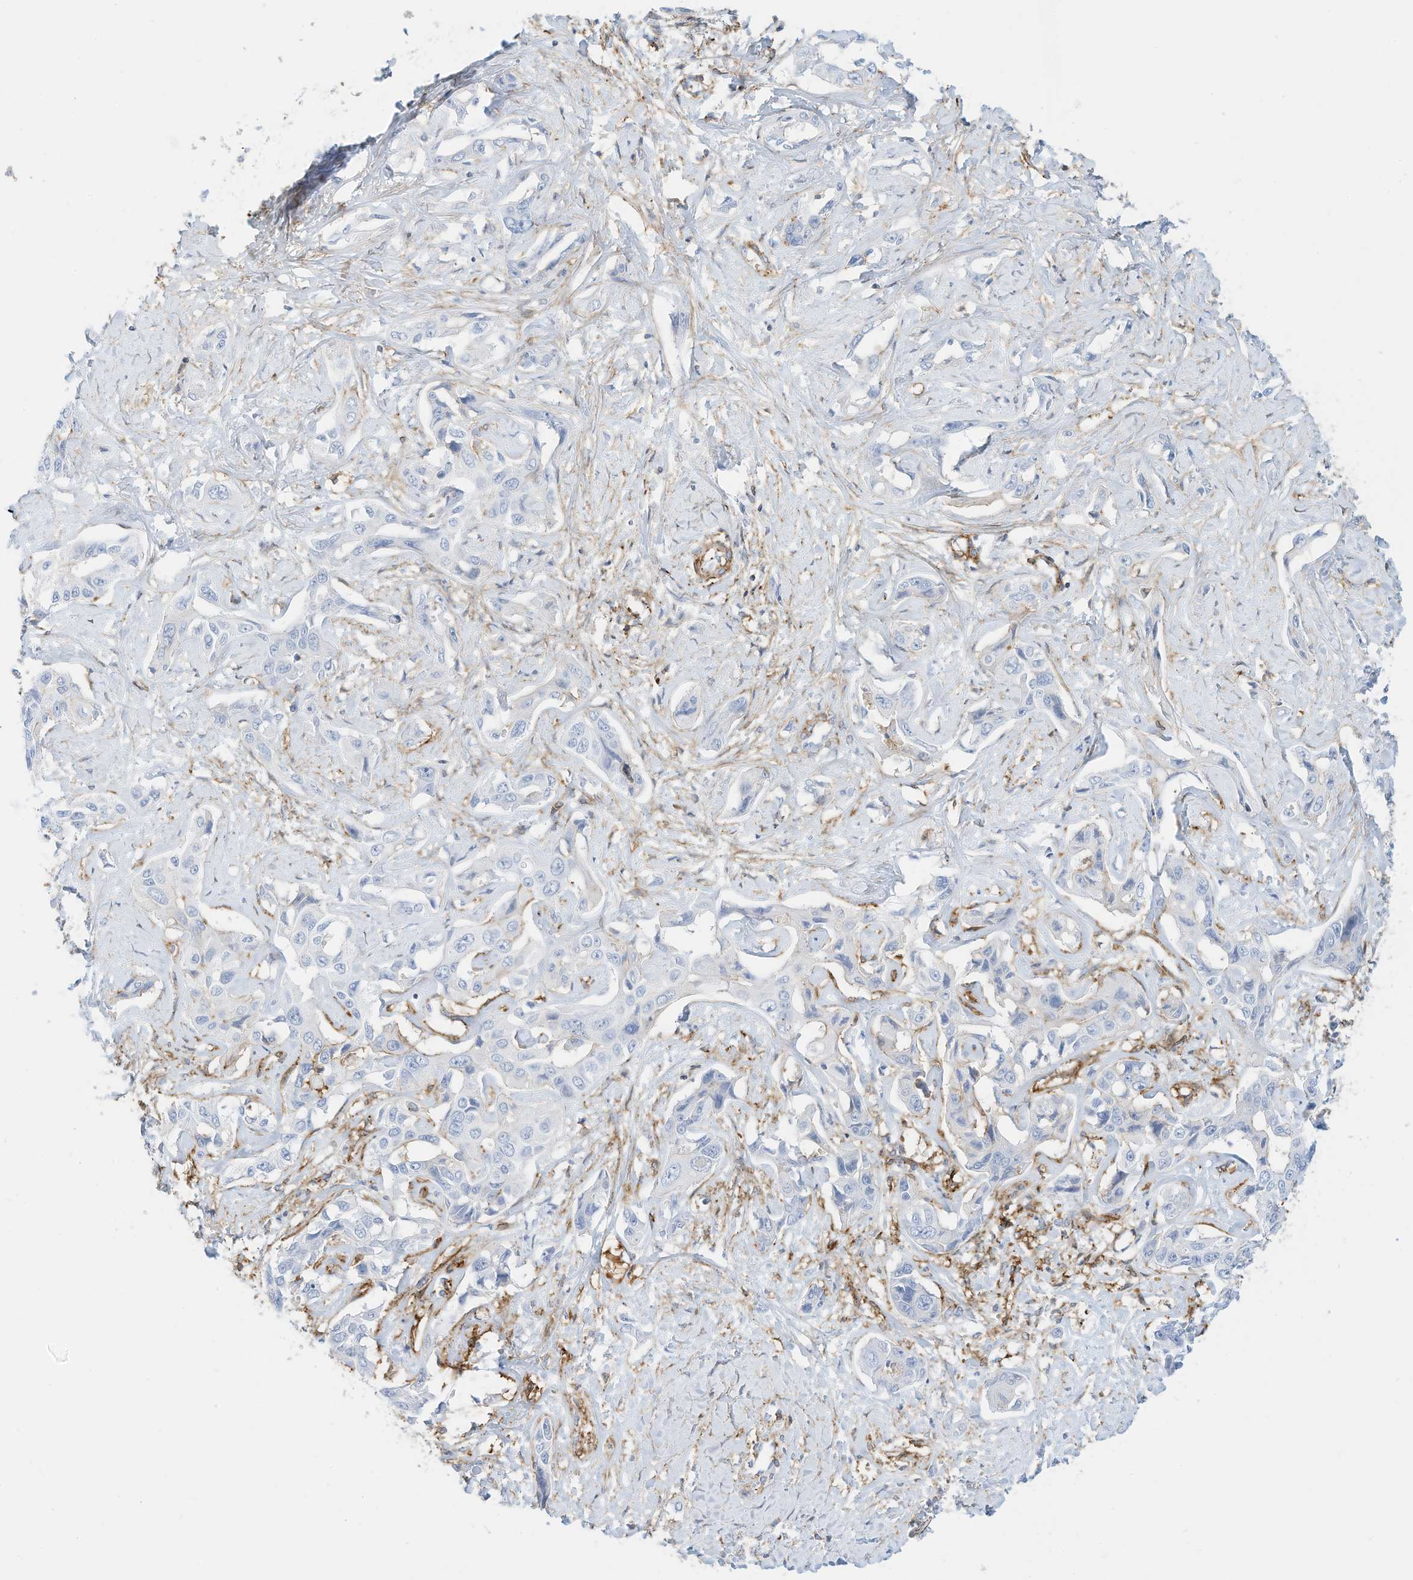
{"staining": {"intensity": "negative", "quantity": "none", "location": "none"}, "tissue": "liver cancer", "cell_type": "Tumor cells", "image_type": "cancer", "snomed": [{"axis": "morphology", "description": "Cholangiocarcinoma"}, {"axis": "topography", "description": "Liver"}], "caption": "The IHC histopathology image has no significant expression in tumor cells of liver cancer tissue.", "gene": "TXNDC9", "patient": {"sex": "male", "age": 59}}